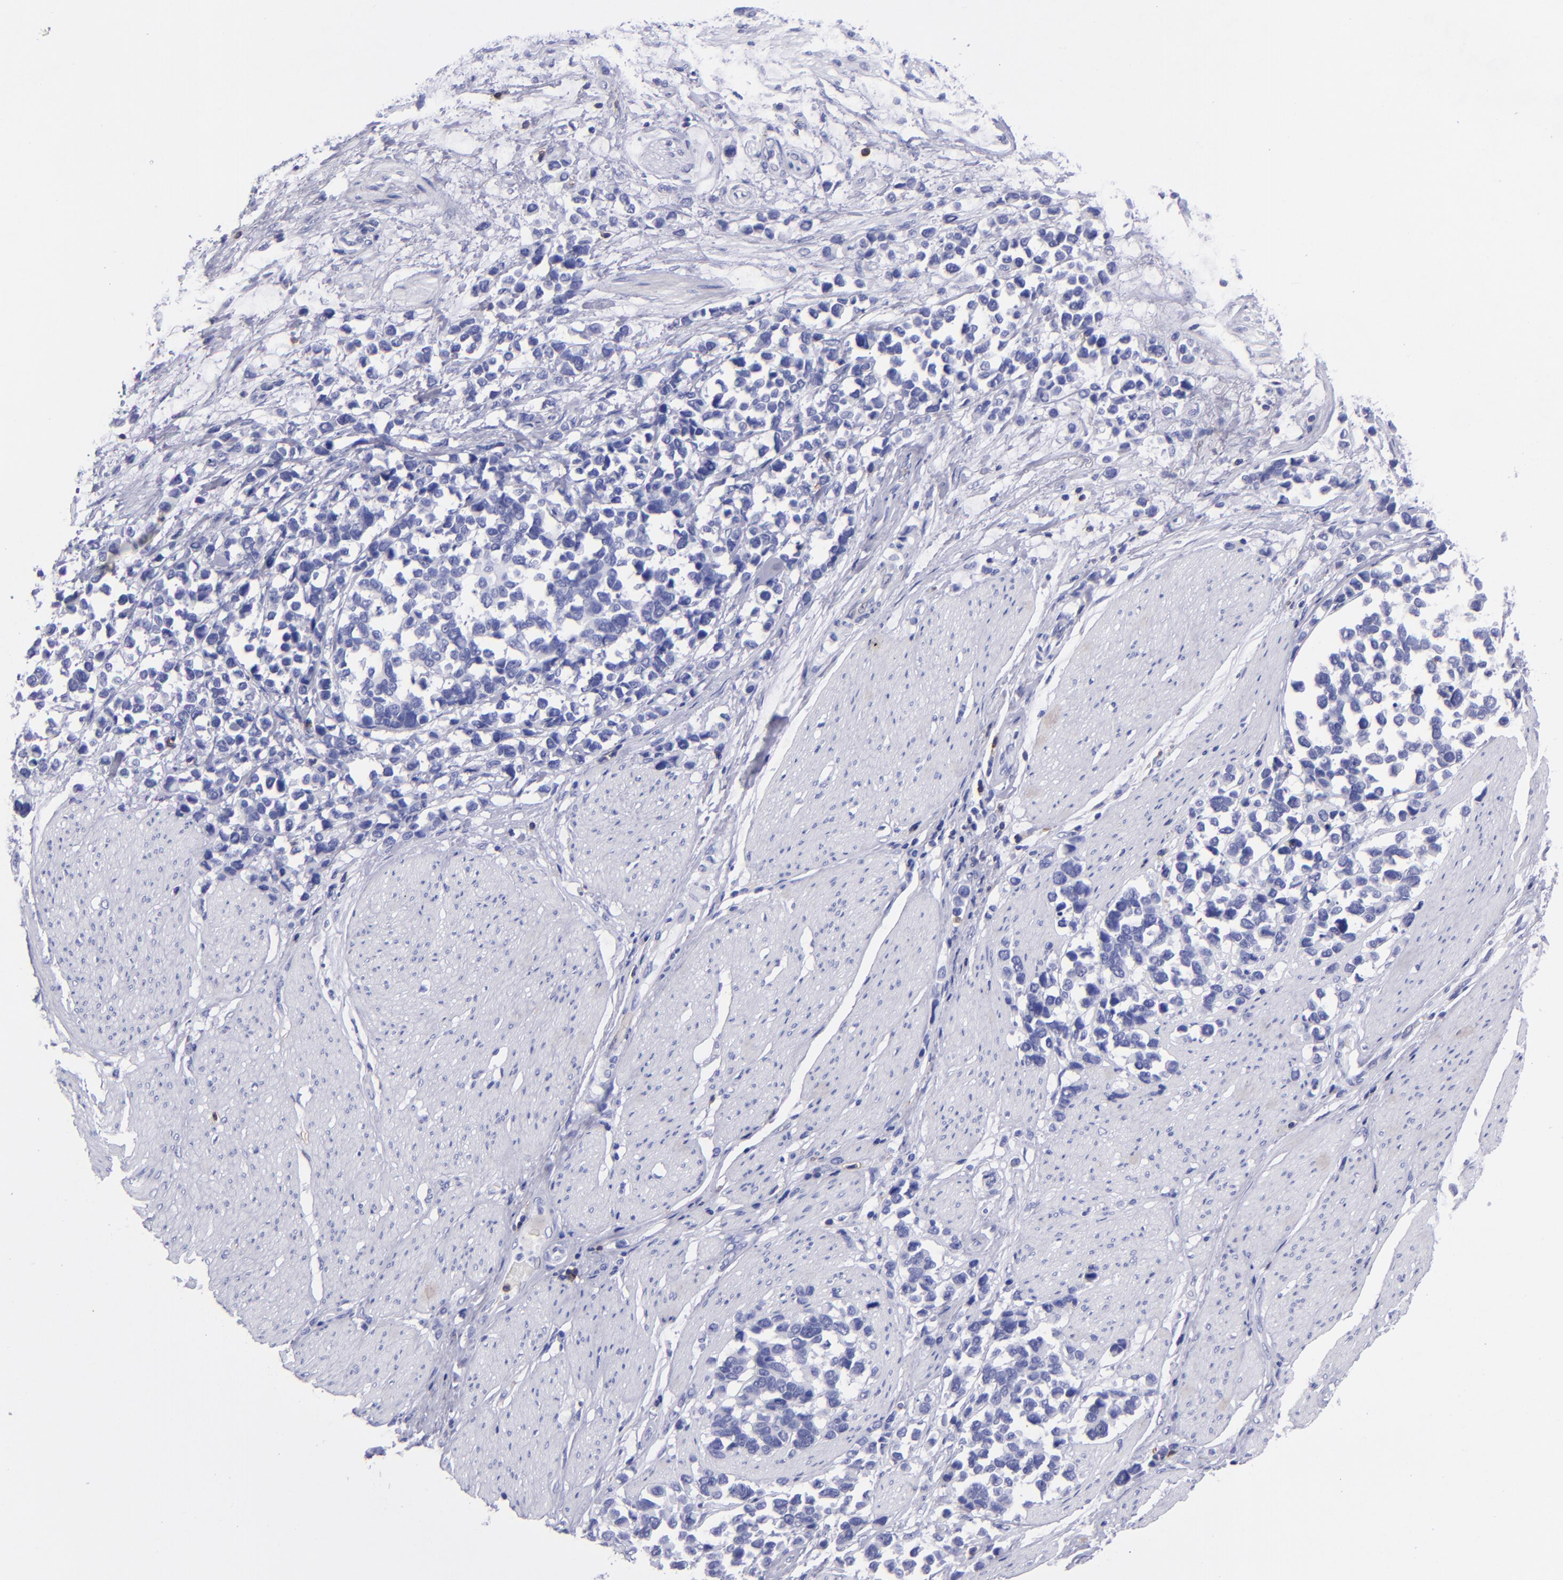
{"staining": {"intensity": "negative", "quantity": "none", "location": "none"}, "tissue": "stomach cancer", "cell_type": "Tumor cells", "image_type": "cancer", "snomed": [{"axis": "morphology", "description": "Adenocarcinoma, NOS"}, {"axis": "topography", "description": "Stomach, upper"}], "caption": "Tumor cells show no significant protein staining in stomach cancer (adenocarcinoma). Brightfield microscopy of IHC stained with DAB (3,3'-diaminobenzidine) (brown) and hematoxylin (blue), captured at high magnification.", "gene": "CD6", "patient": {"sex": "male", "age": 71}}